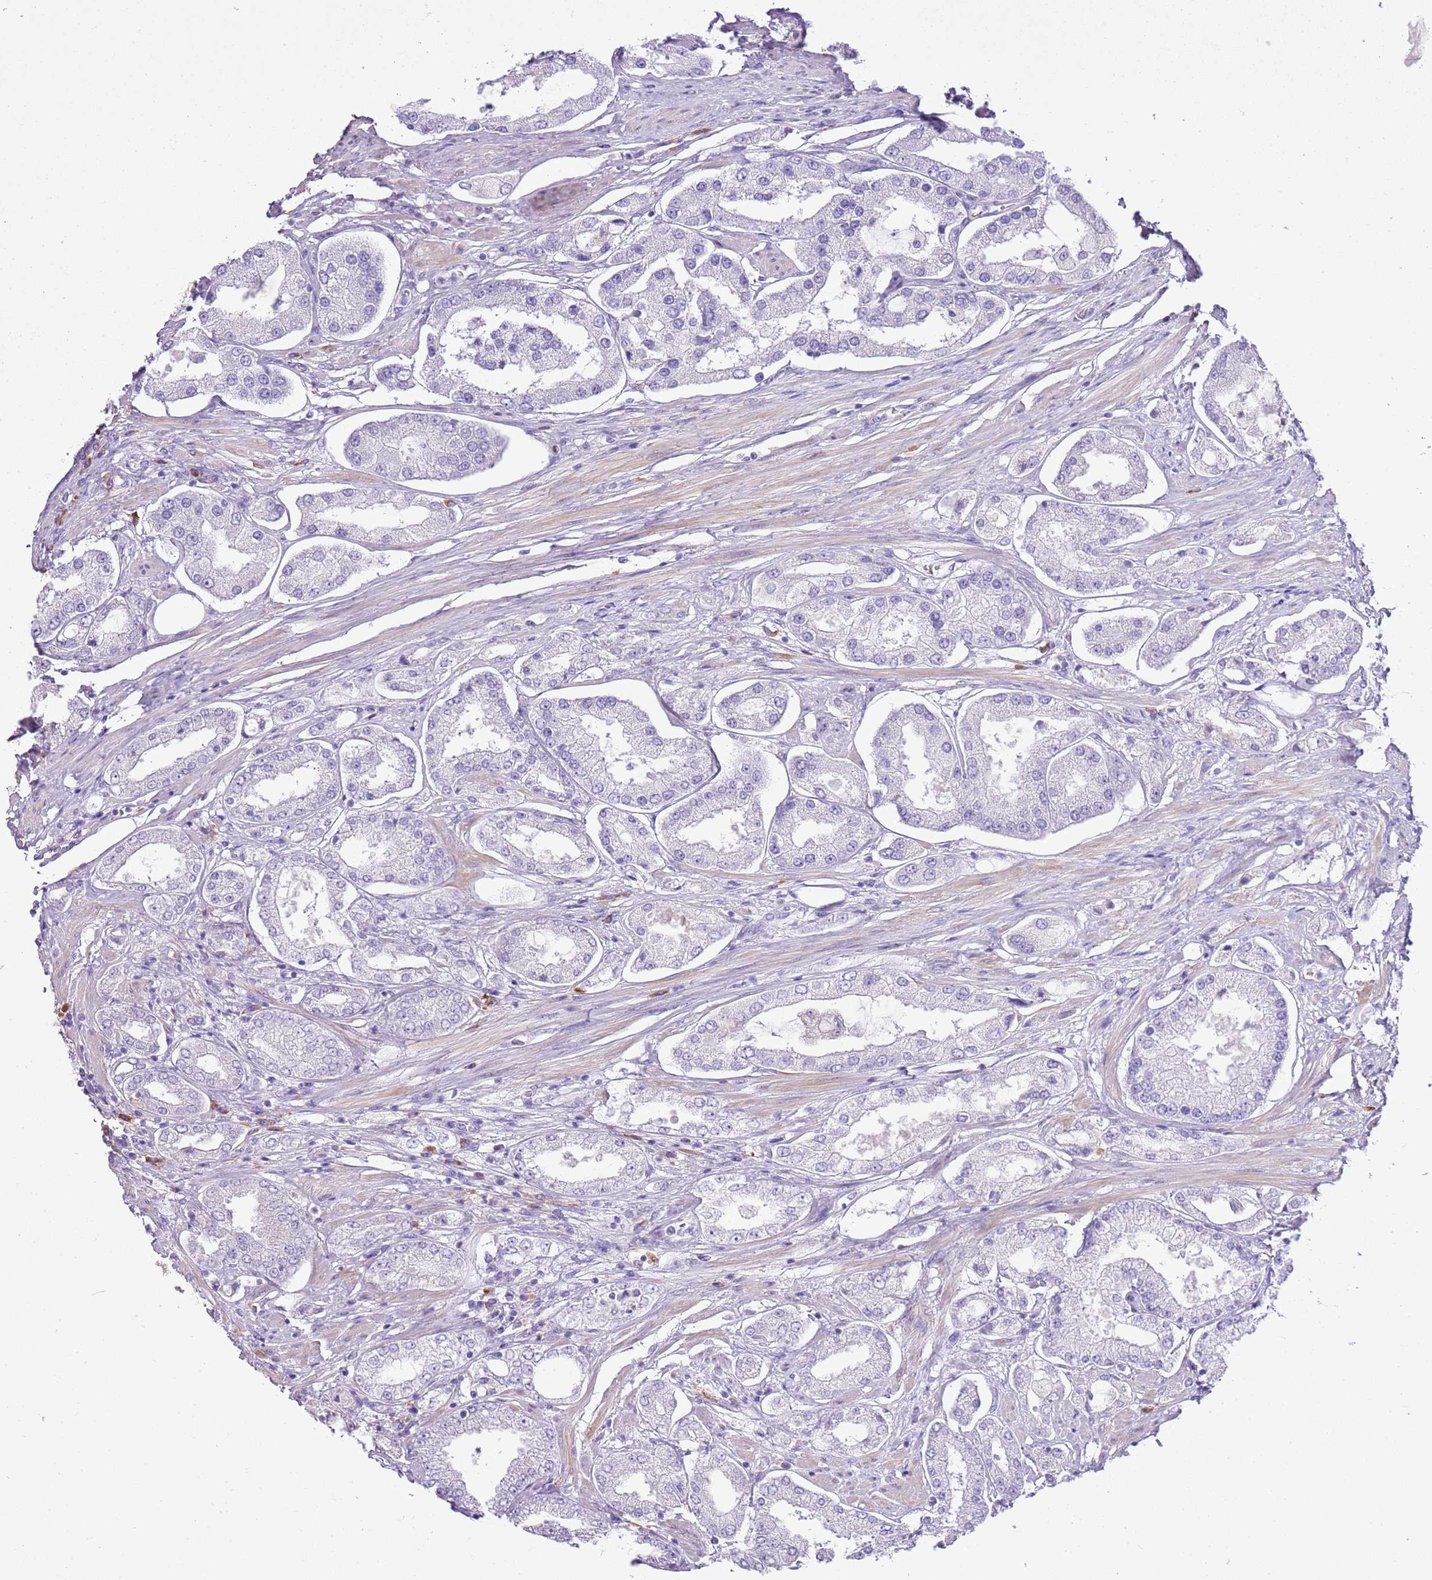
{"staining": {"intensity": "negative", "quantity": "none", "location": "none"}, "tissue": "prostate cancer", "cell_type": "Tumor cells", "image_type": "cancer", "snomed": [{"axis": "morphology", "description": "Adenocarcinoma, High grade"}, {"axis": "topography", "description": "Prostate"}], "caption": "Protein analysis of prostate high-grade adenocarcinoma shows no significant staining in tumor cells.", "gene": "AAR2", "patient": {"sex": "male", "age": 69}}